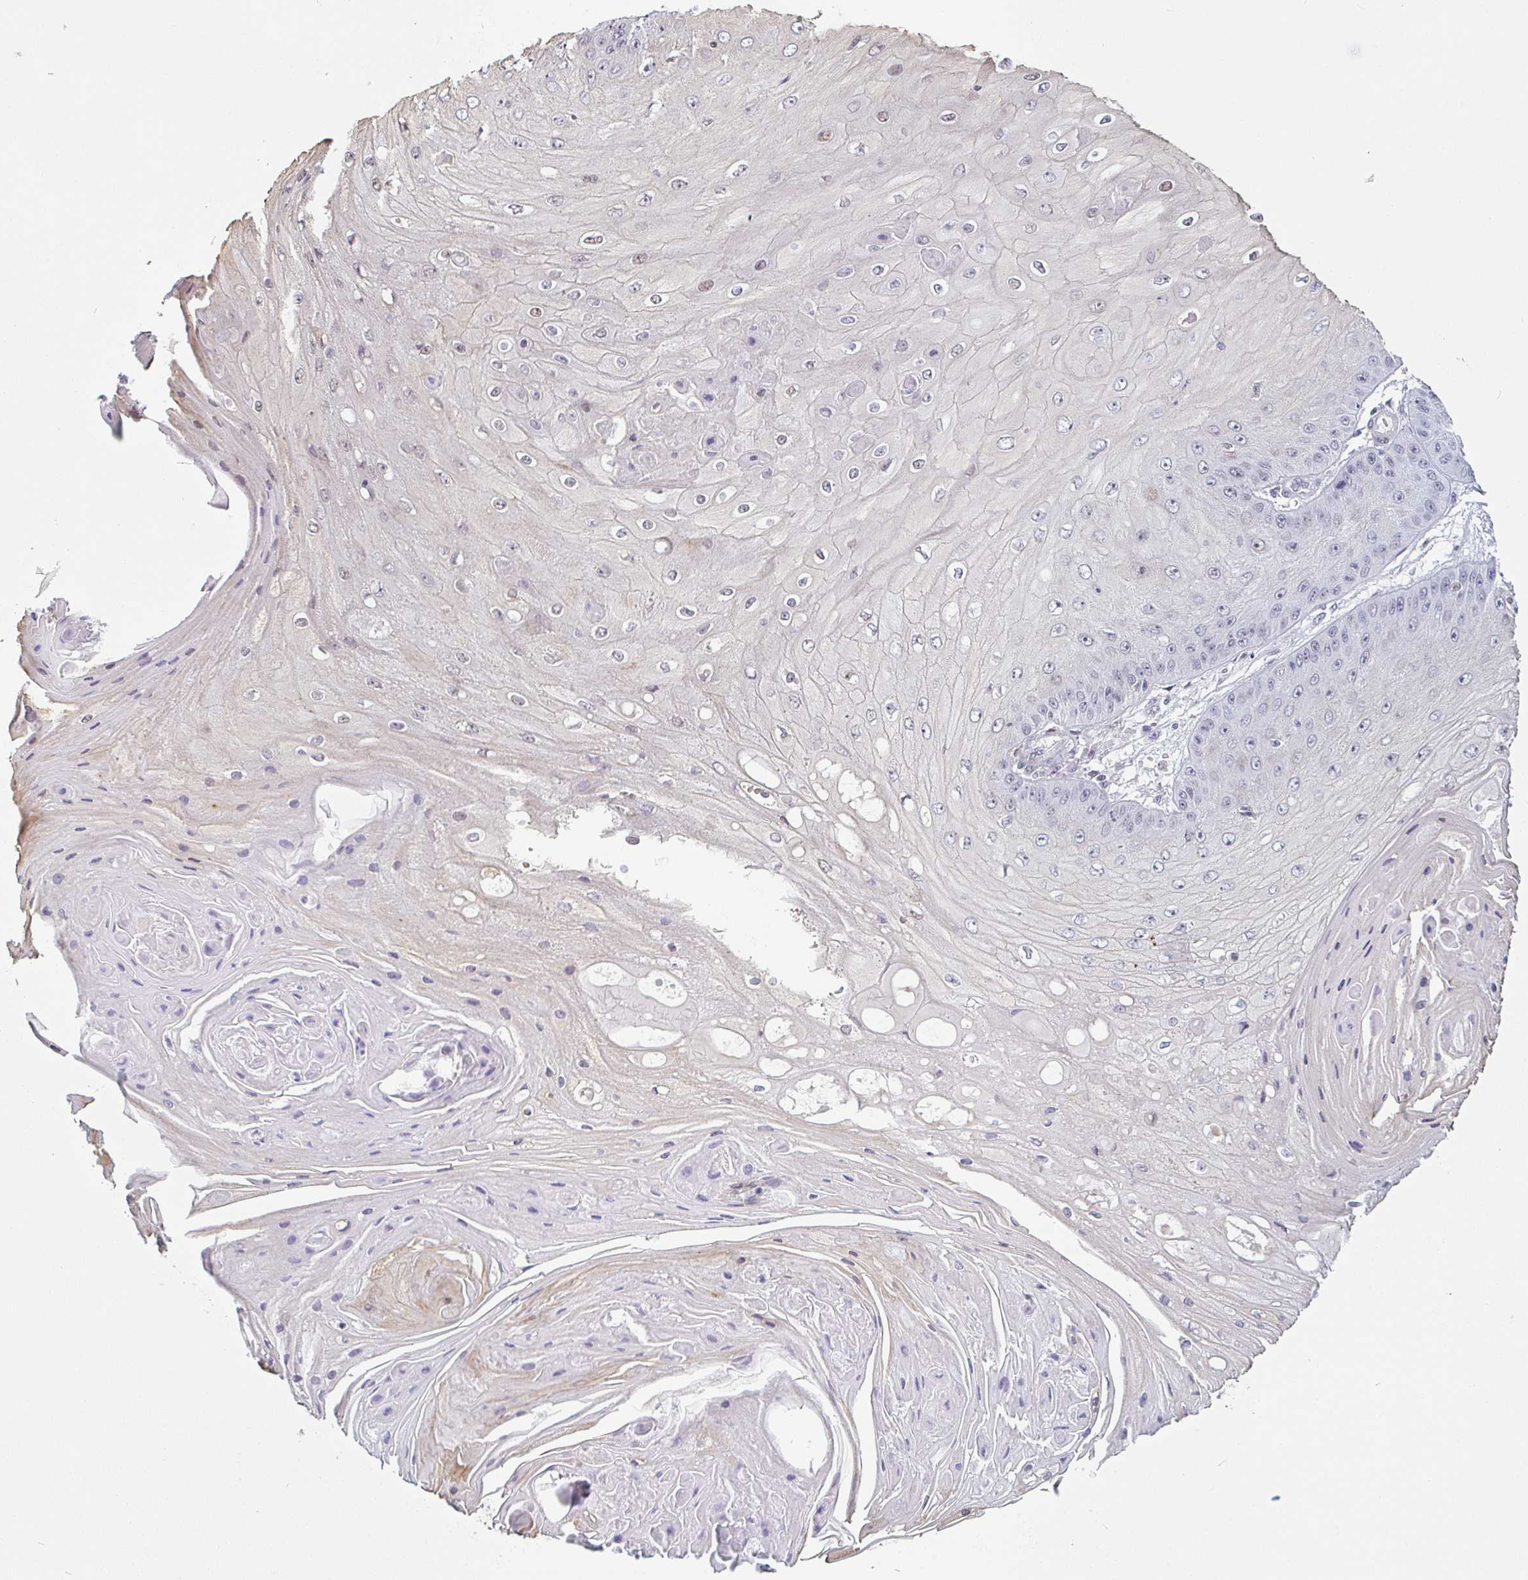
{"staining": {"intensity": "negative", "quantity": "none", "location": "none"}, "tissue": "skin cancer", "cell_type": "Tumor cells", "image_type": "cancer", "snomed": [{"axis": "morphology", "description": "Squamous cell carcinoma, NOS"}, {"axis": "topography", "description": "Skin"}], "caption": "The immunohistochemistry histopathology image has no significant expression in tumor cells of skin cancer tissue.", "gene": "TMEM119", "patient": {"sex": "male", "age": 70}}